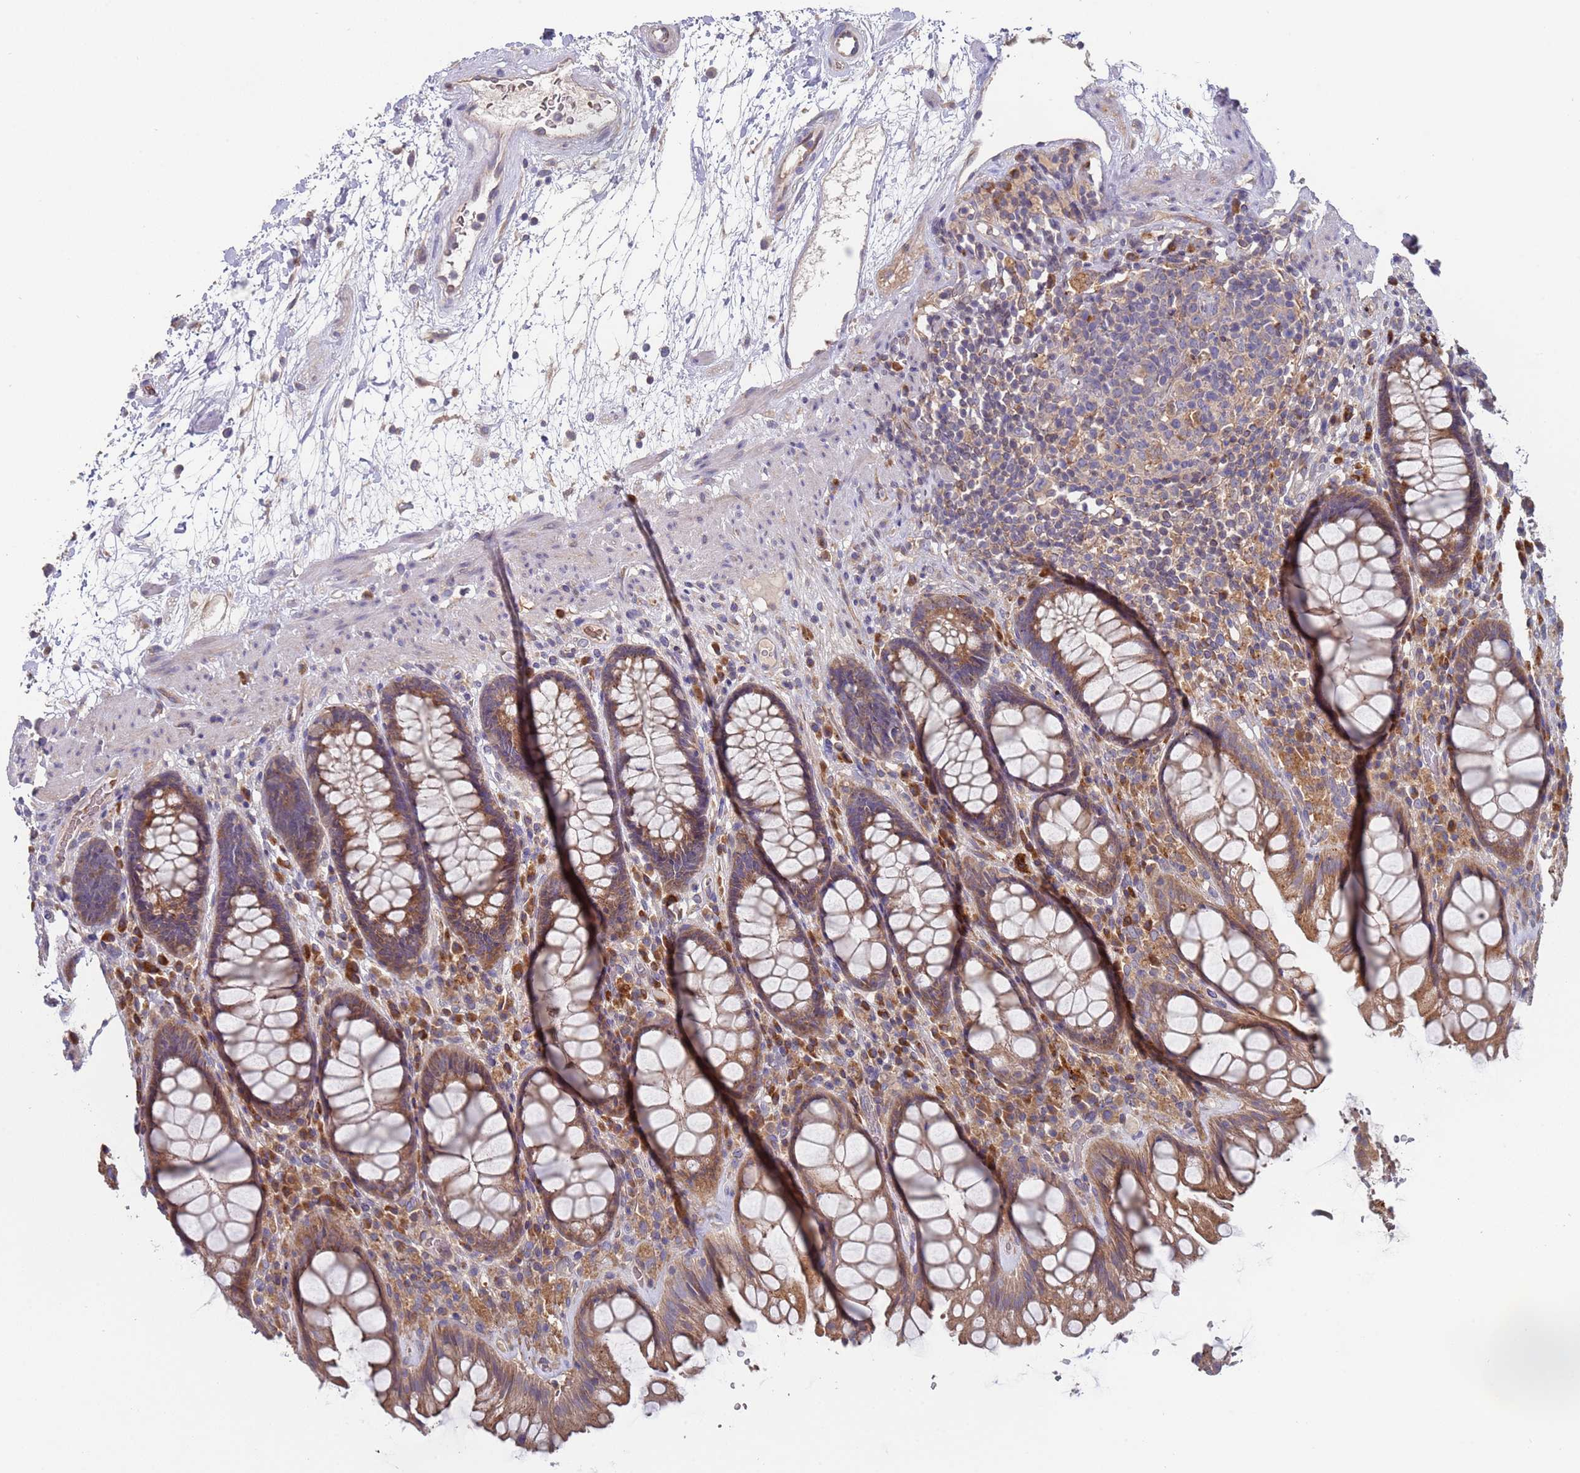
{"staining": {"intensity": "moderate", "quantity": ">75%", "location": "cytoplasmic/membranous"}, "tissue": "rectum", "cell_type": "Glandular cells", "image_type": "normal", "snomed": [{"axis": "morphology", "description": "Normal tissue, NOS"}, {"axis": "topography", "description": "Rectum"}], "caption": "About >75% of glandular cells in unremarkable rectum exhibit moderate cytoplasmic/membranous protein staining as visualized by brown immunohistochemical staining.", "gene": "MALRD1", "patient": {"sex": "male", "age": 64}}